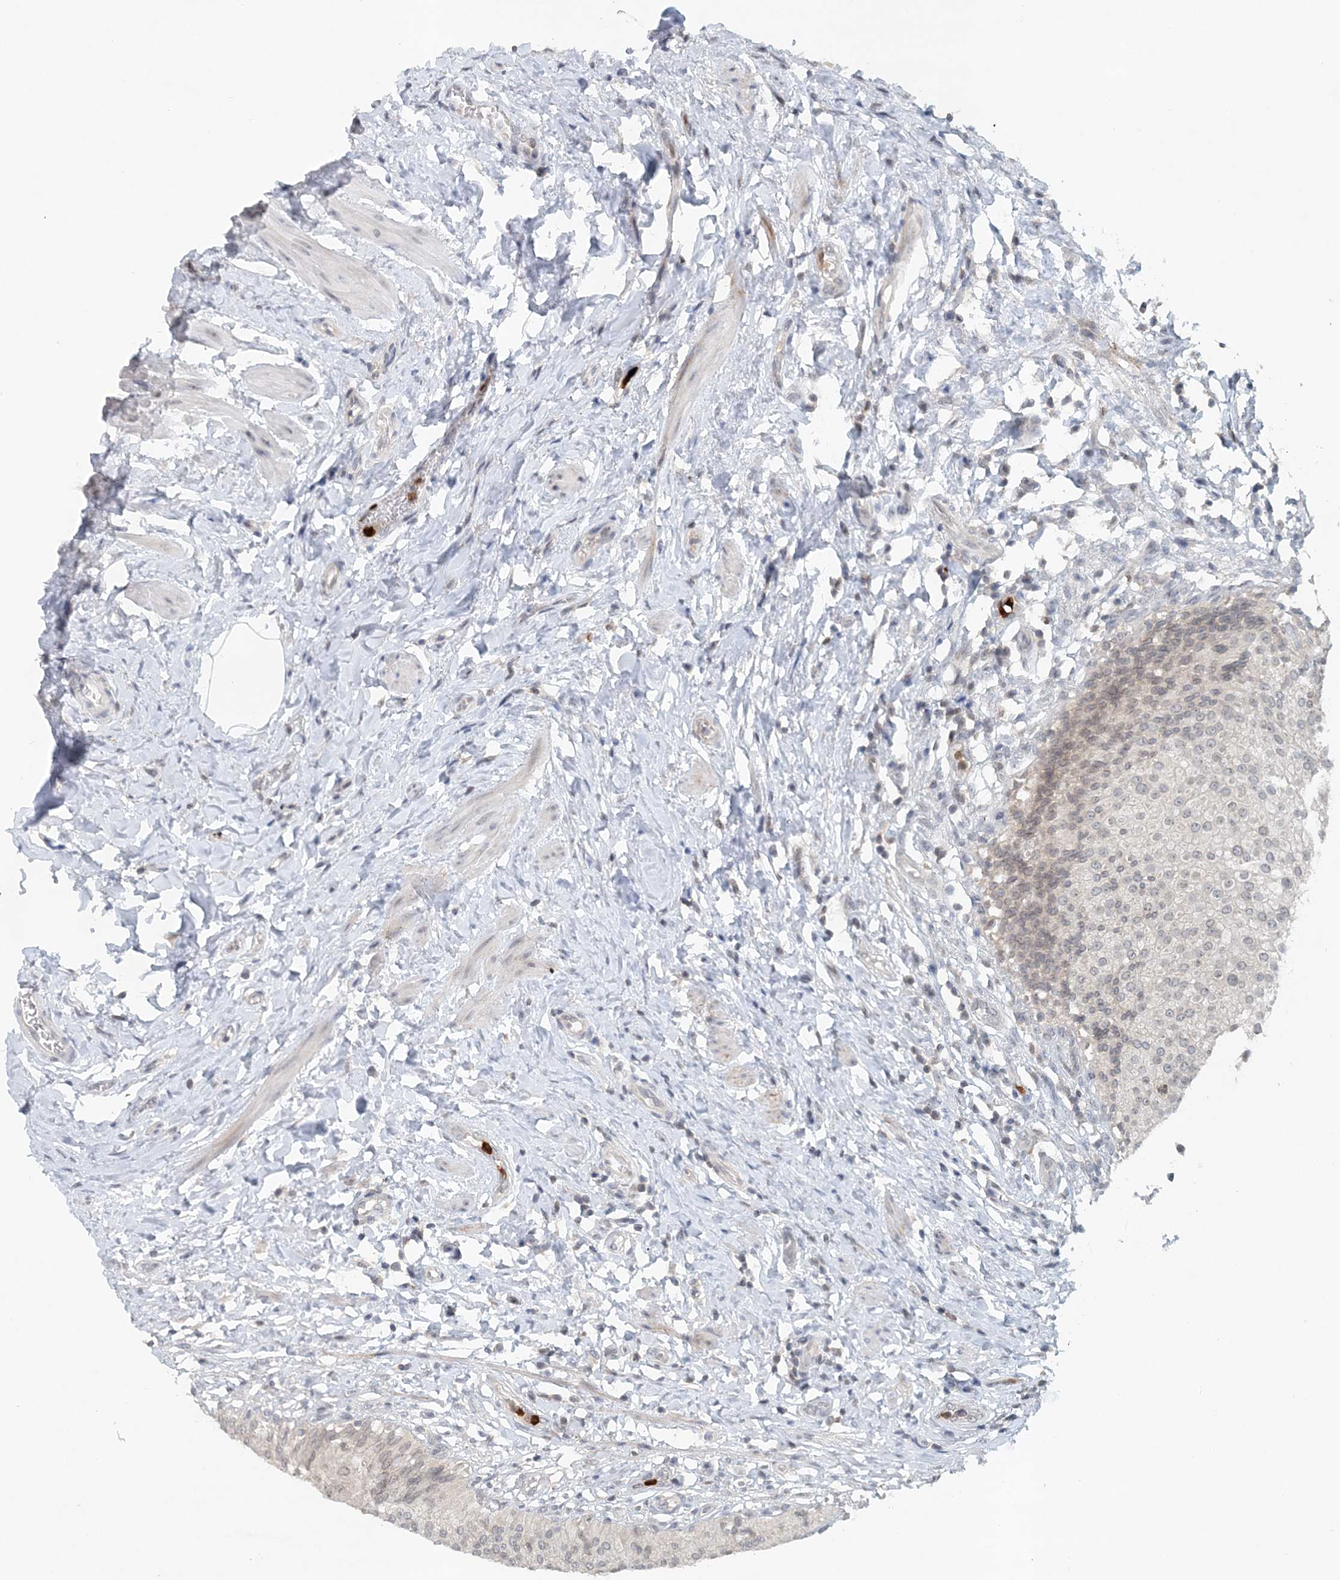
{"staining": {"intensity": "negative", "quantity": "none", "location": "none"}, "tissue": "urothelial cancer", "cell_type": "Tumor cells", "image_type": "cancer", "snomed": [{"axis": "morphology", "description": "Normal tissue, NOS"}, {"axis": "morphology", "description": "Urothelial carcinoma, Low grade"}, {"axis": "topography", "description": "Smooth muscle"}, {"axis": "topography", "description": "Urinary bladder"}], "caption": "A micrograph of human urothelial cancer is negative for staining in tumor cells.", "gene": "NUP54", "patient": {"sex": "male", "age": 60}}